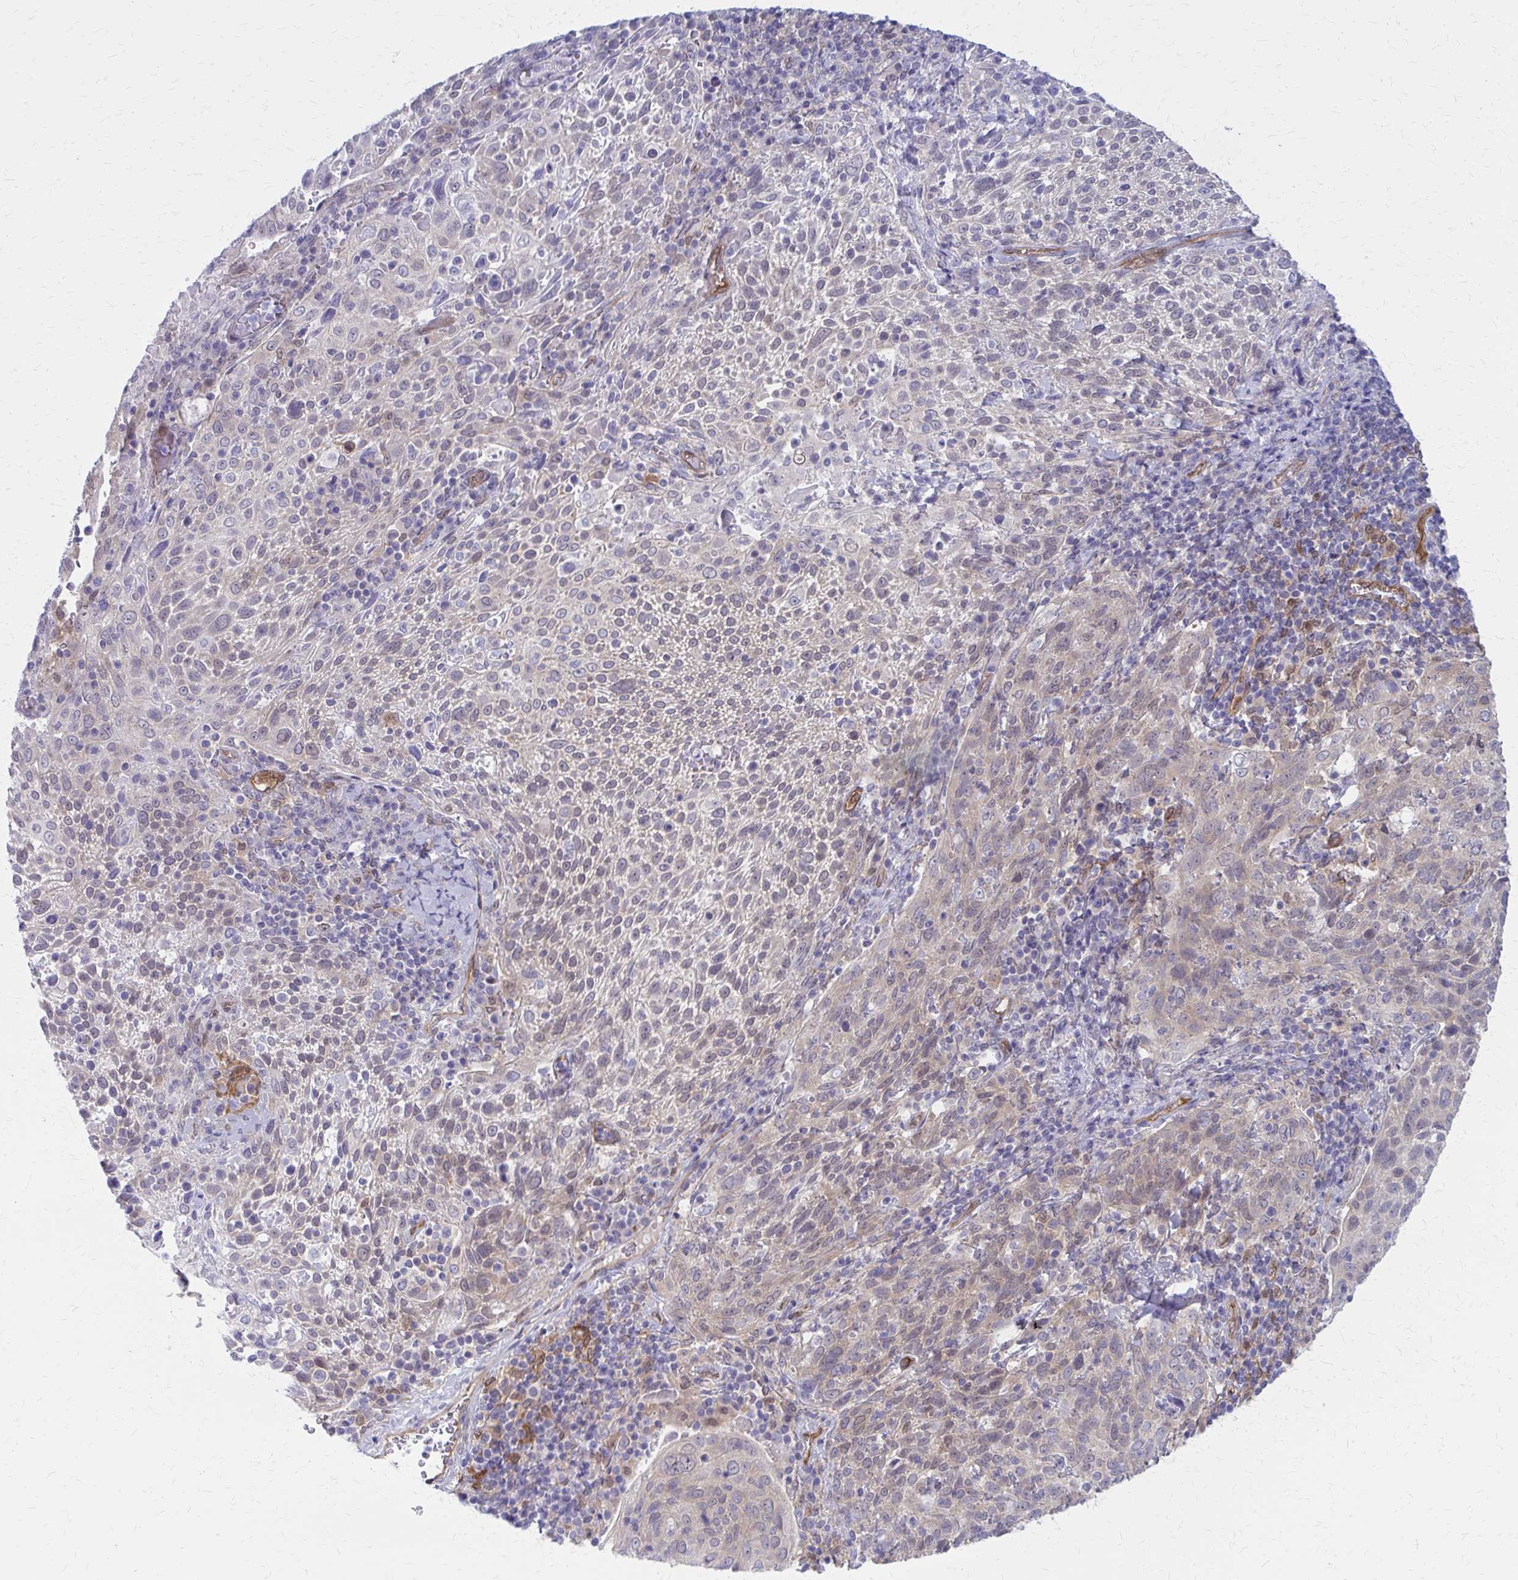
{"staining": {"intensity": "weak", "quantity": "25%-75%", "location": "cytoplasmic/membranous"}, "tissue": "cervical cancer", "cell_type": "Tumor cells", "image_type": "cancer", "snomed": [{"axis": "morphology", "description": "Squamous cell carcinoma, NOS"}, {"axis": "topography", "description": "Cervix"}], "caption": "Human squamous cell carcinoma (cervical) stained with a protein marker displays weak staining in tumor cells.", "gene": "CLIC2", "patient": {"sex": "female", "age": 61}}